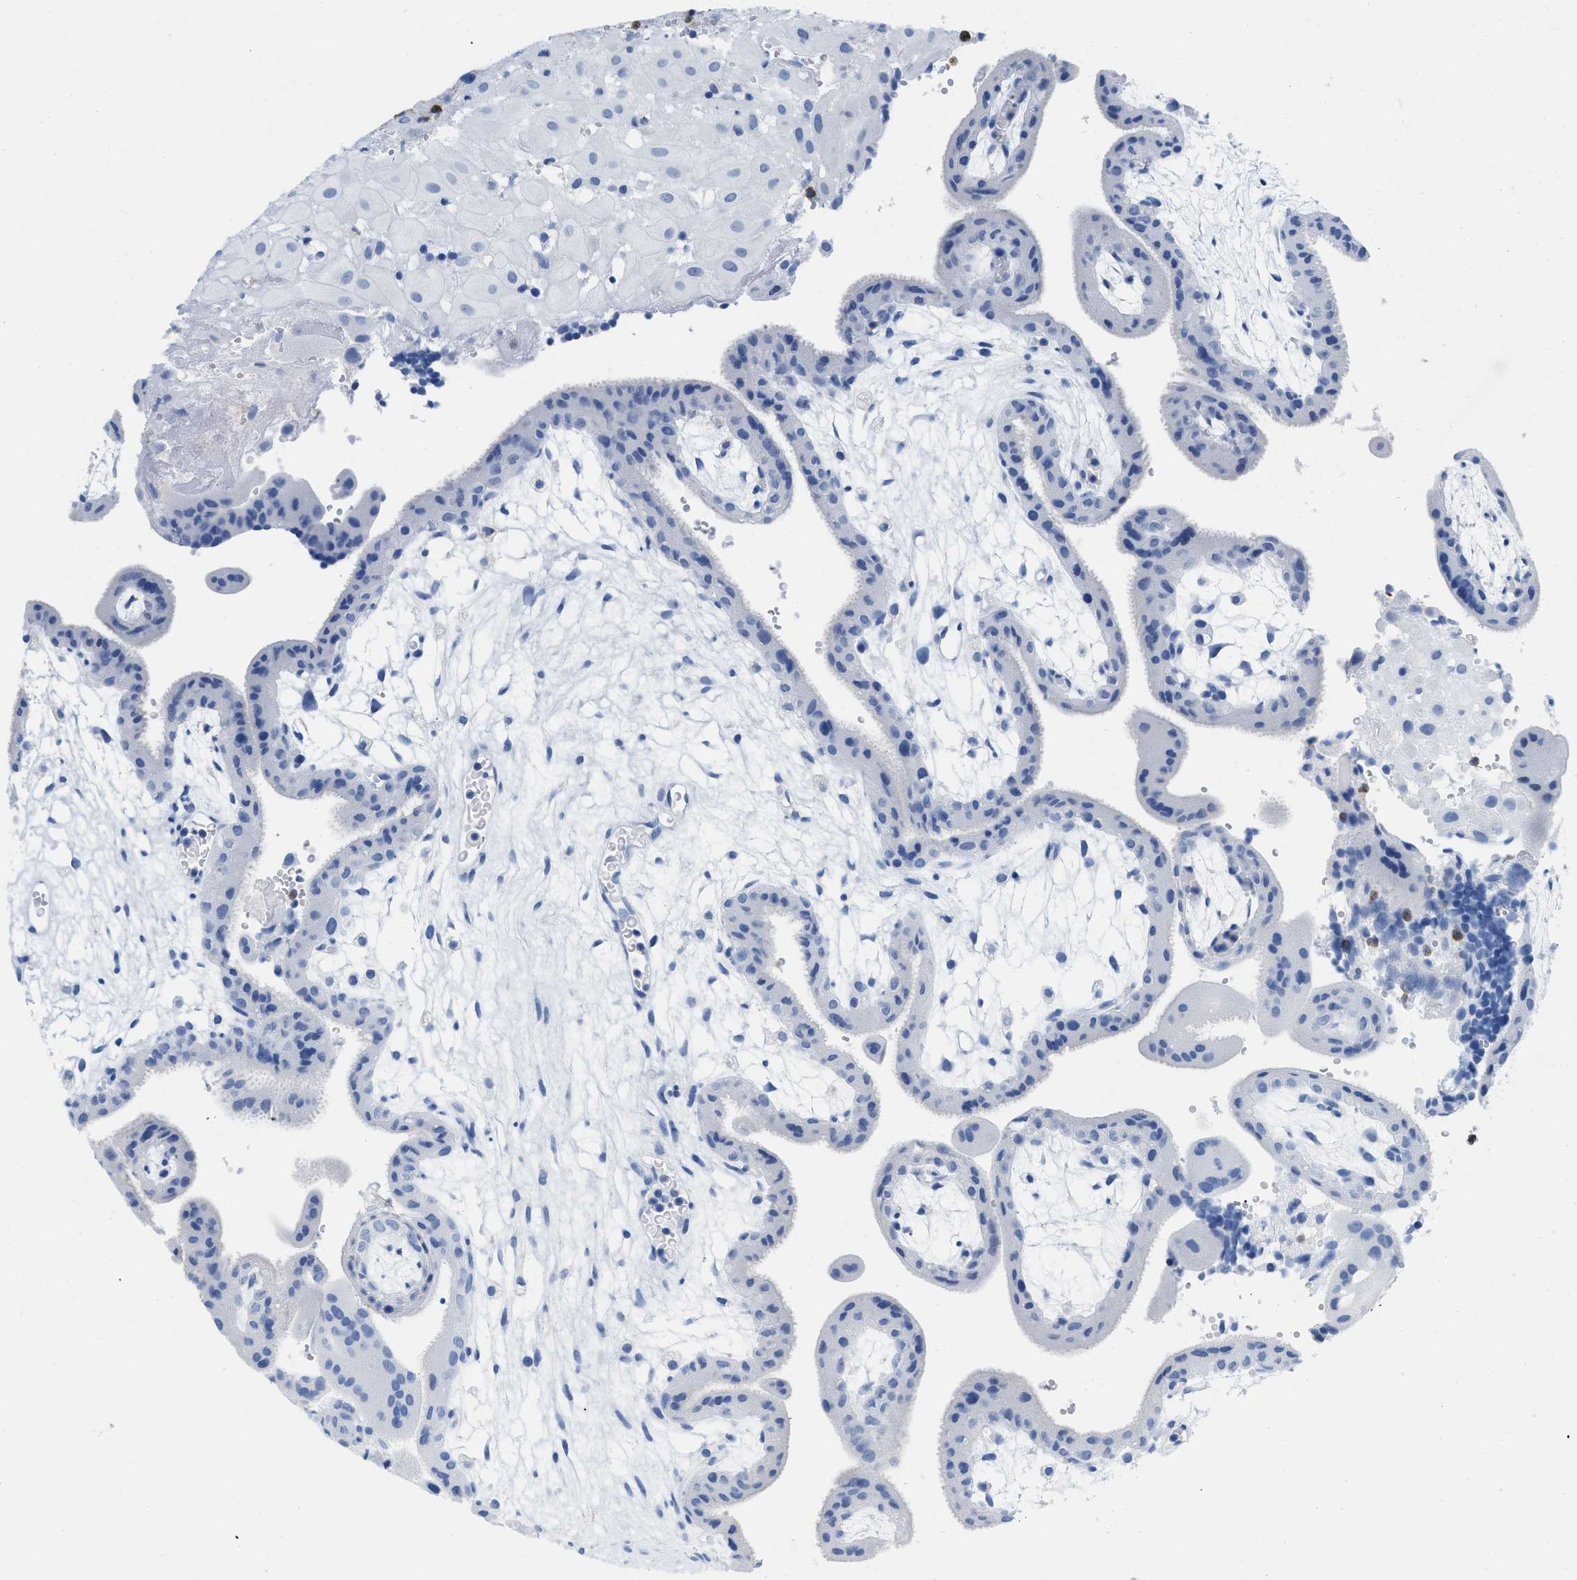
{"staining": {"intensity": "negative", "quantity": "none", "location": "none"}, "tissue": "placenta", "cell_type": "Decidual cells", "image_type": "normal", "snomed": [{"axis": "morphology", "description": "Normal tissue, NOS"}, {"axis": "topography", "description": "Placenta"}], "caption": "The micrograph displays no significant positivity in decidual cells of placenta.", "gene": "CR1", "patient": {"sex": "female", "age": 18}}